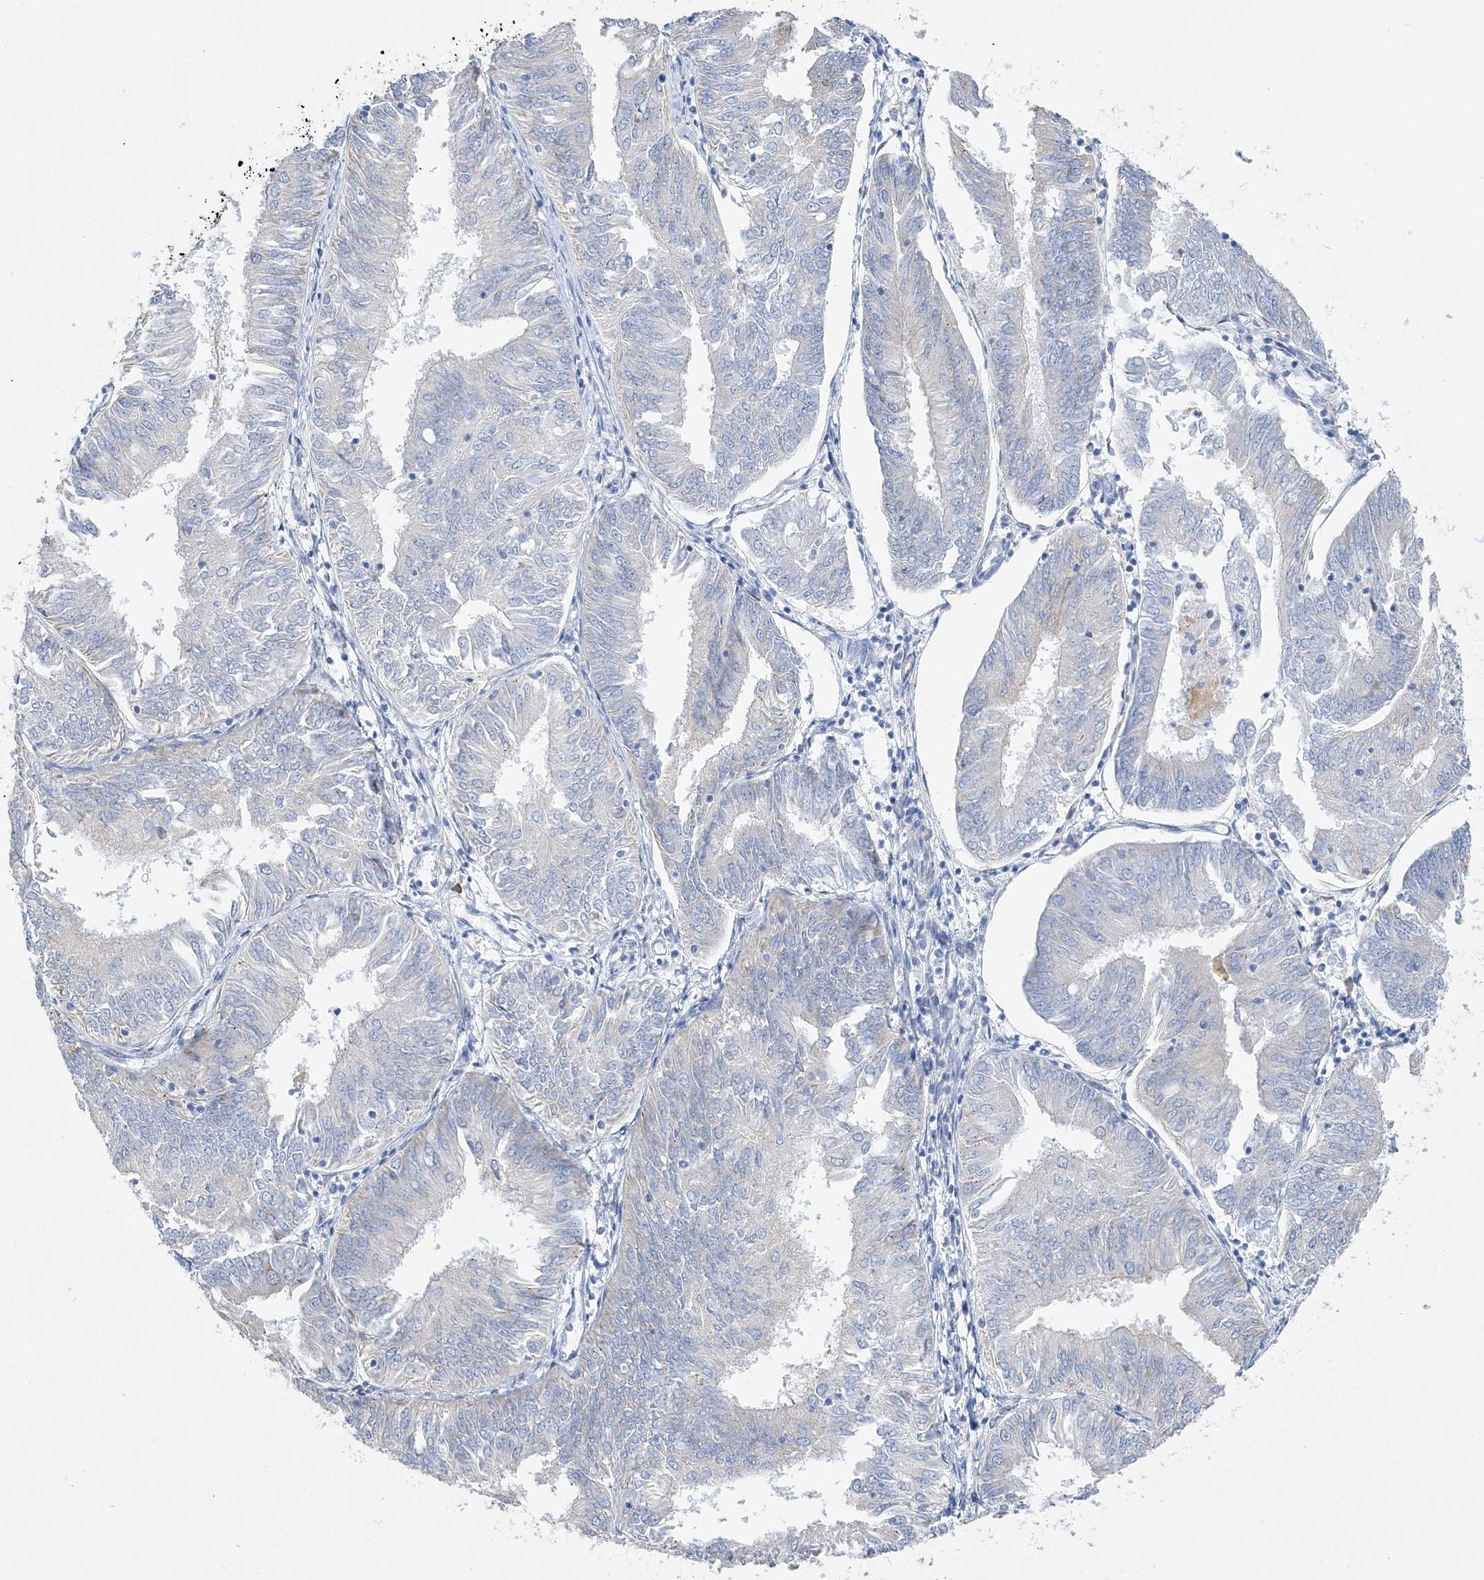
{"staining": {"intensity": "negative", "quantity": "none", "location": "none"}, "tissue": "endometrial cancer", "cell_type": "Tumor cells", "image_type": "cancer", "snomed": [{"axis": "morphology", "description": "Adenocarcinoma, NOS"}, {"axis": "topography", "description": "Endometrium"}], "caption": "There is no significant staining in tumor cells of endometrial adenocarcinoma.", "gene": "TSPYL6", "patient": {"sex": "female", "age": 58}}